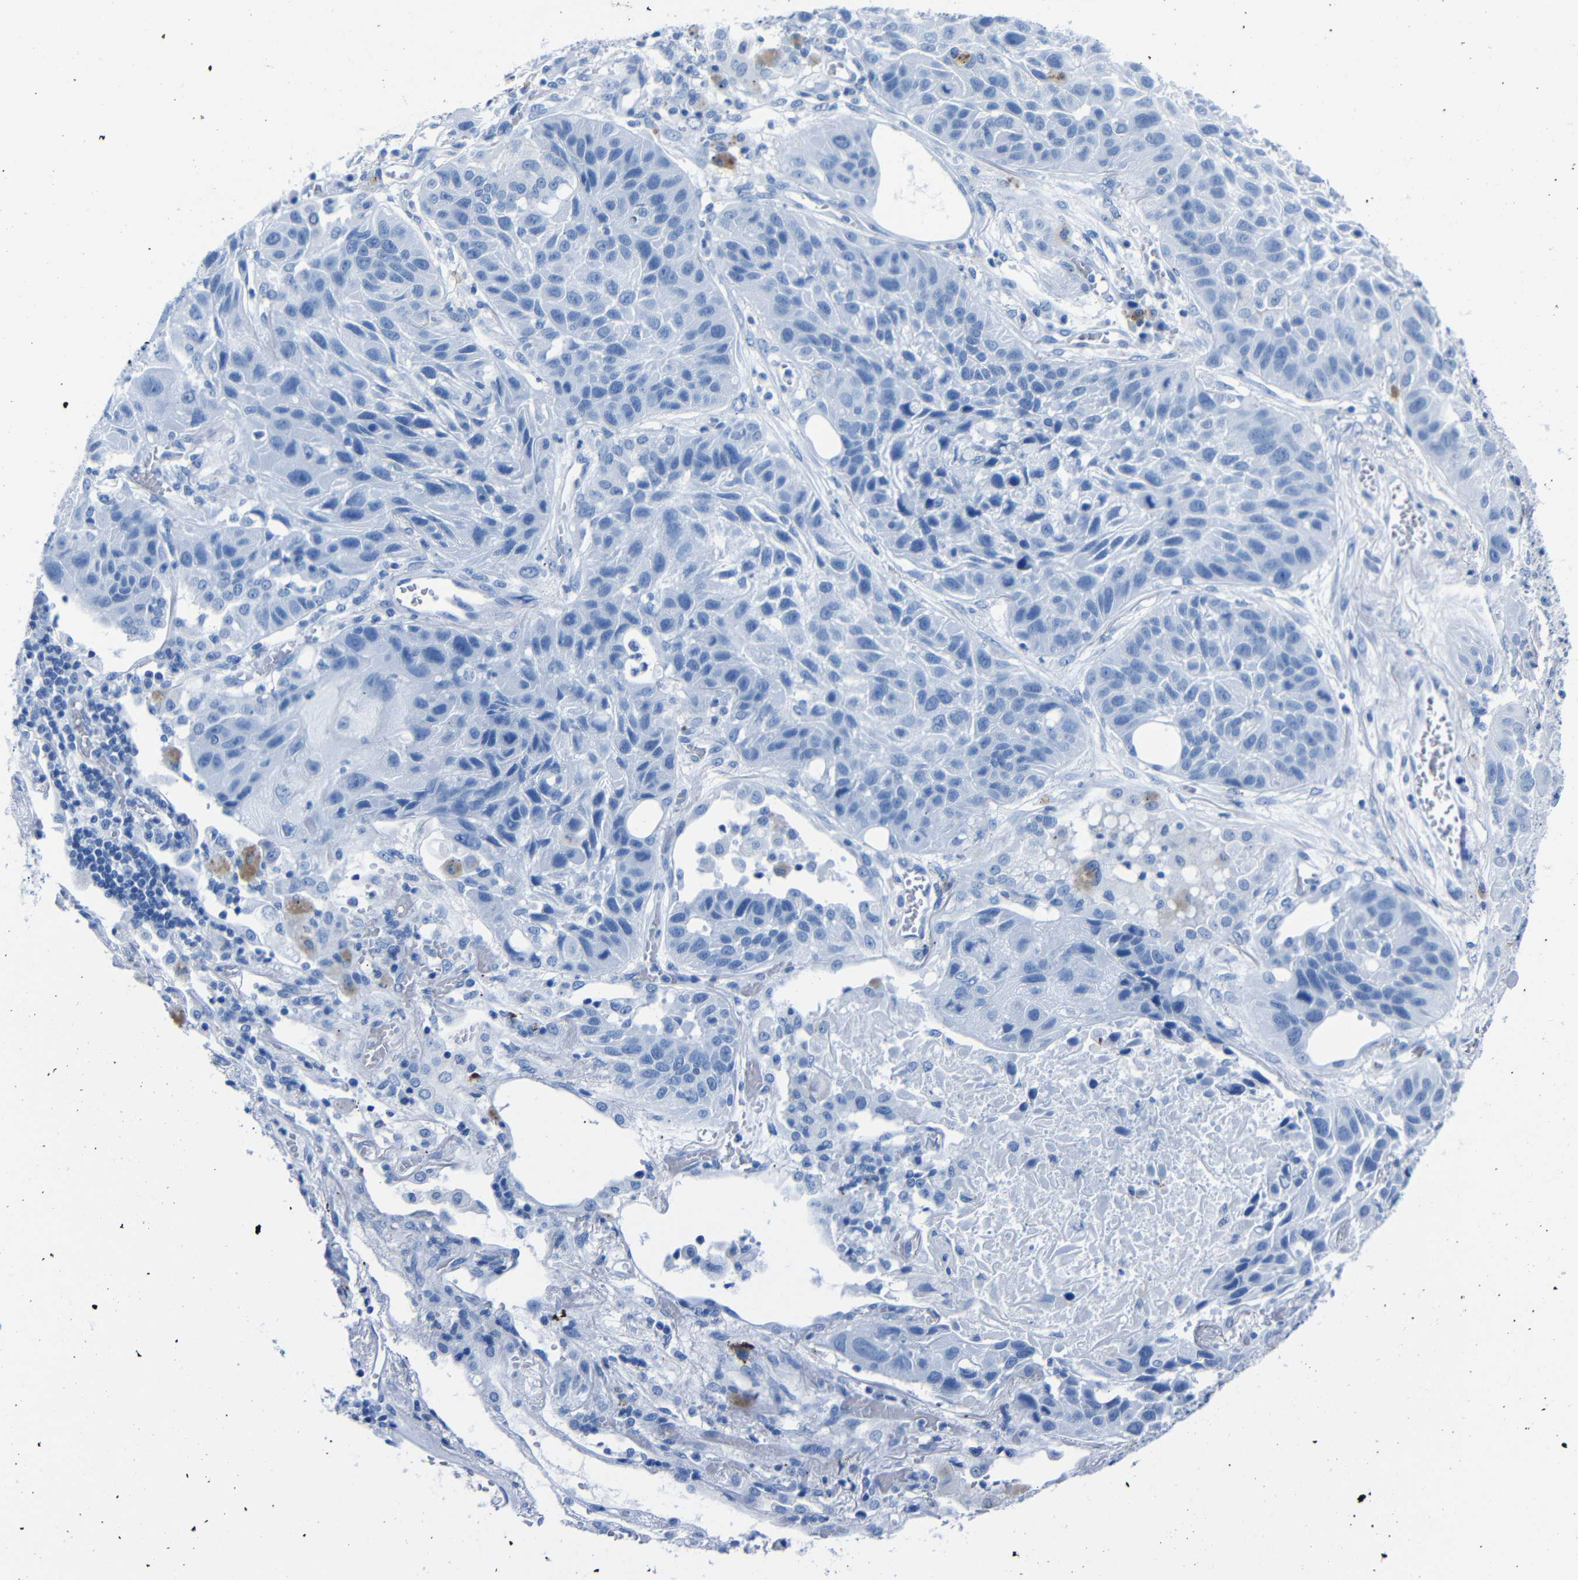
{"staining": {"intensity": "negative", "quantity": "none", "location": "none"}, "tissue": "lung cancer", "cell_type": "Tumor cells", "image_type": "cancer", "snomed": [{"axis": "morphology", "description": "Squamous cell carcinoma, NOS"}, {"axis": "topography", "description": "Lung"}], "caption": "A micrograph of squamous cell carcinoma (lung) stained for a protein shows no brown staining in tumor cells.", "gene": "CLDN11", "patient": {"sex": "male", "age": 57}}